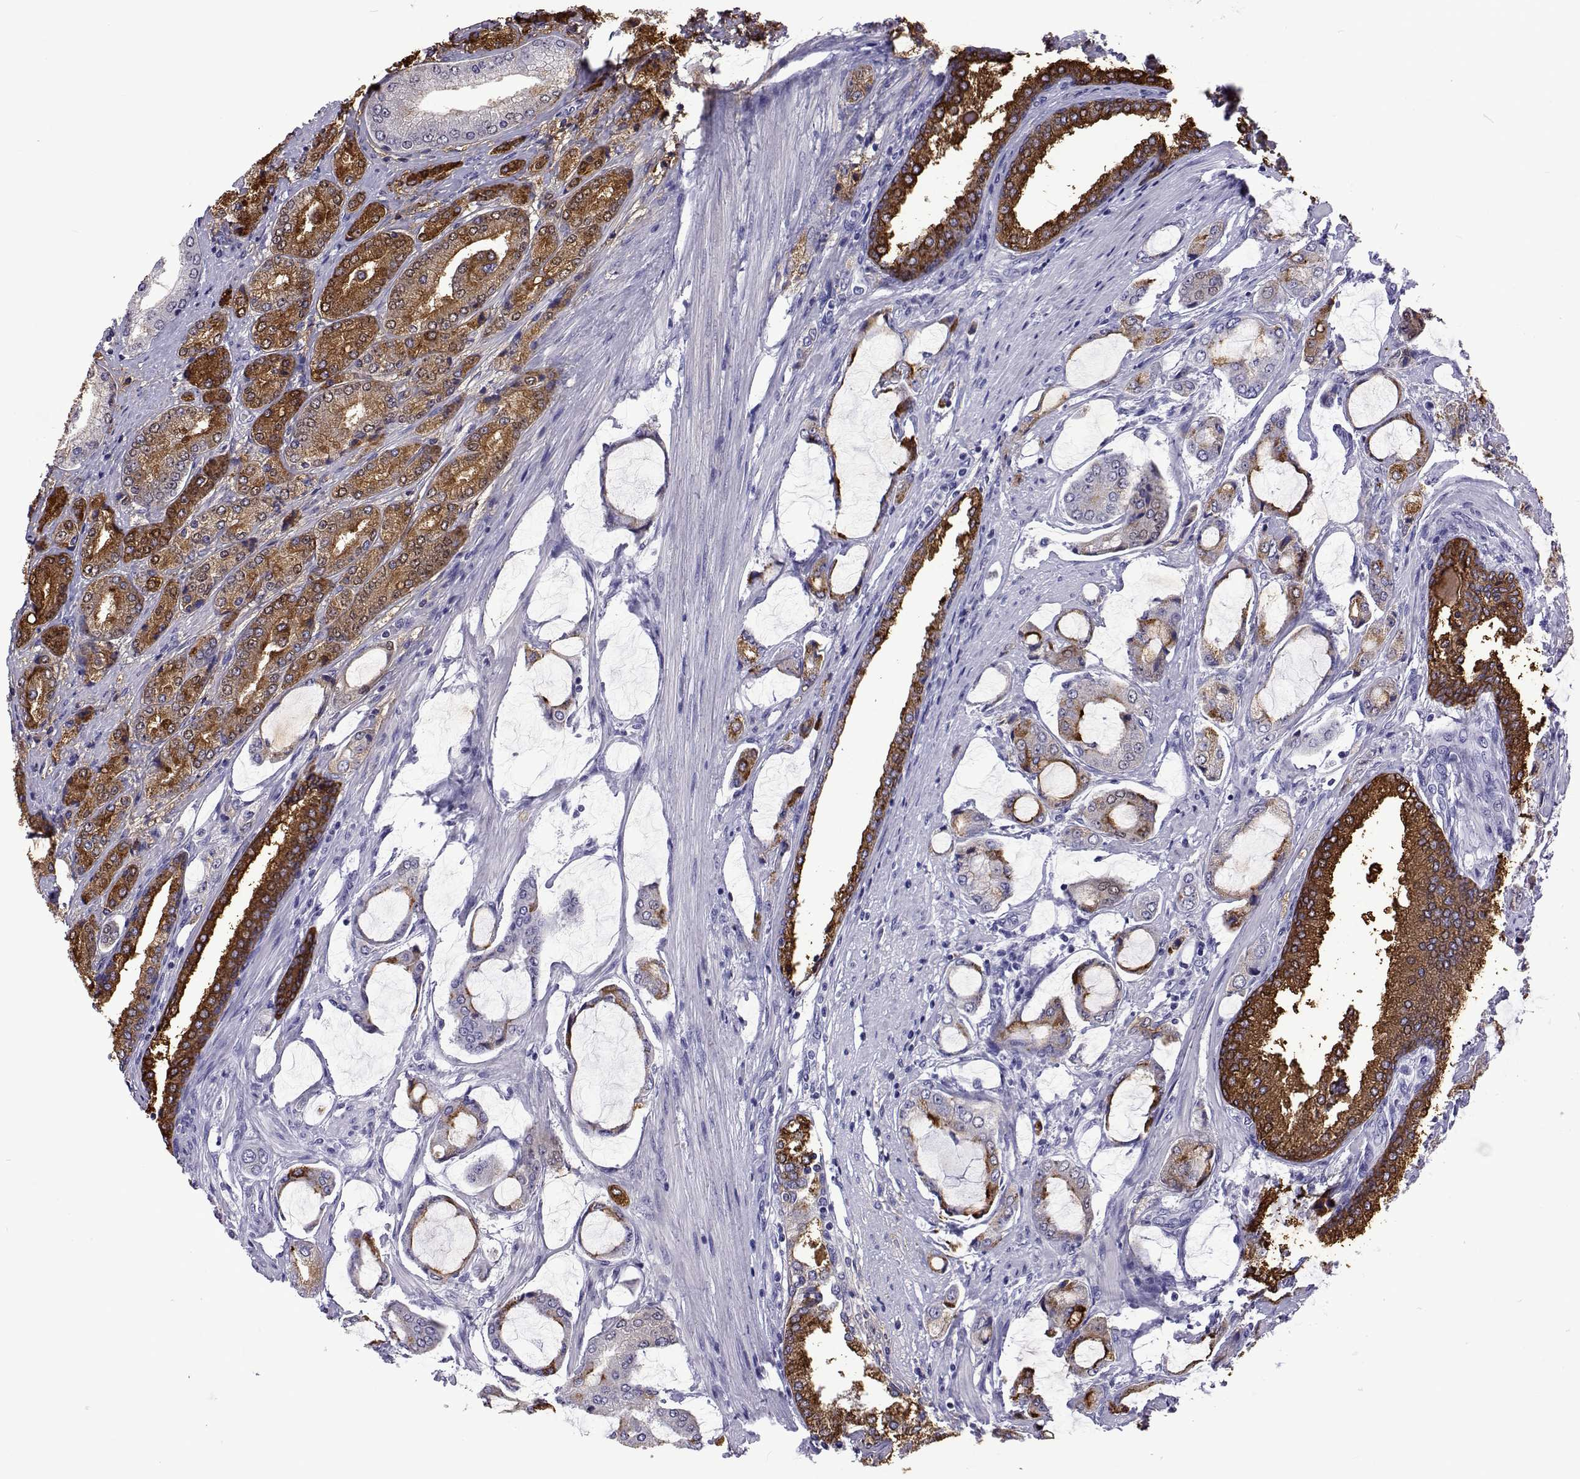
{"staining": {"intensity": "moderate", "quantity": "<25%", "location": "cytoplasmic/membranous"}, "tissue": "prostate cancer", "cell_type": "Tumor cells", "image_type": "cancer", "snomed": [{"axis": "morphology", "description": "Adenocarcinoma, NOS"}, {"axis": "topography", "description": "Prostate"}], "caption": "Adenocarcinoma (prostate) stained with a protein marker shows moderate staining in tumor cells.", "gene": "UMODL1", "patient": {"sex": "male", "age": 63}}